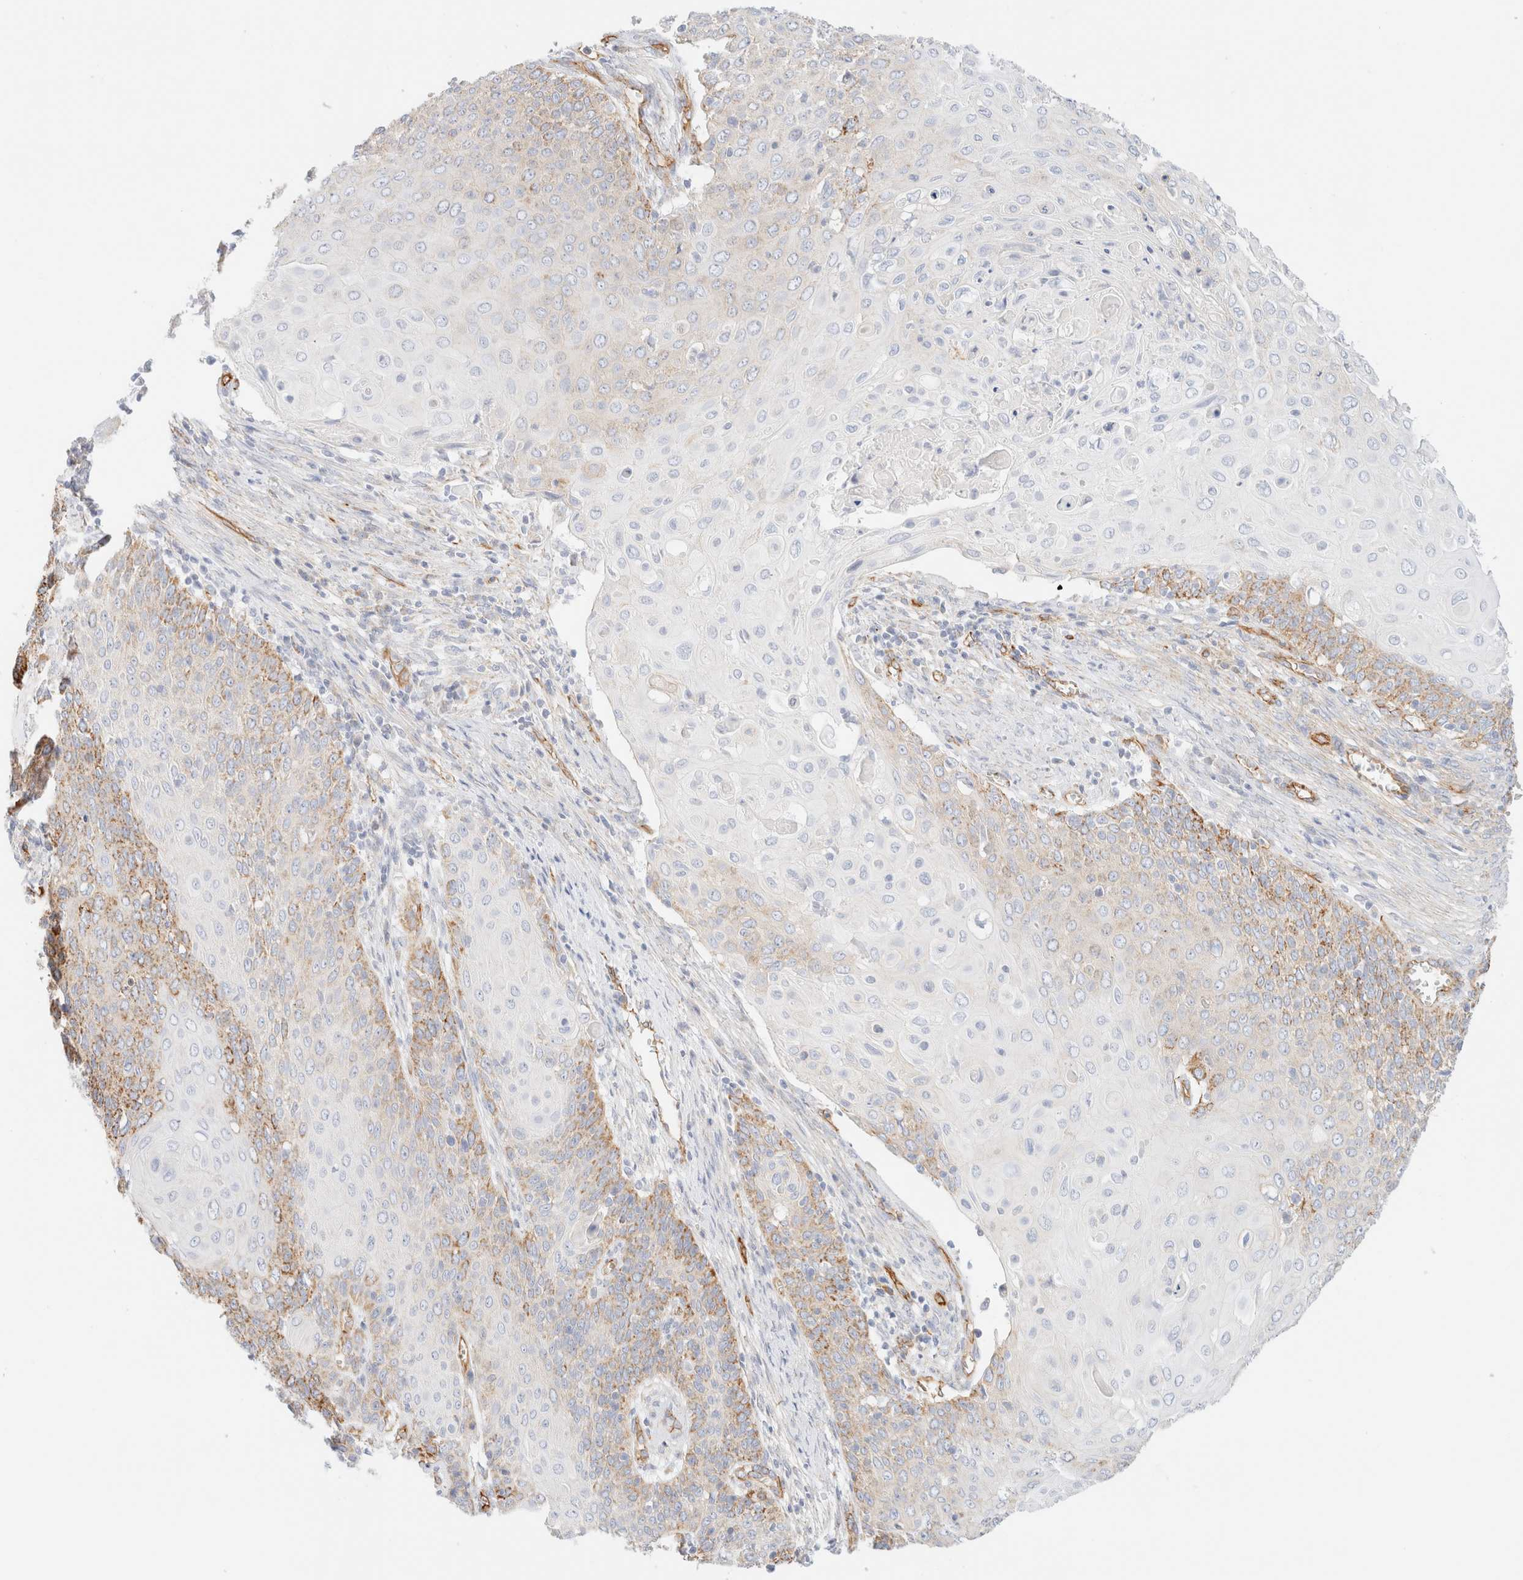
{"staining": {"intensity": "moderate", "quantity": "25%-75%", "location": "cytoplasmic/membranous"}, "tissue": "cervical cancer", "cell_type": "Tumor cells", "image_type": "cancer", "snomed": [{"axis": "morphology", "description": "Squamous cell carcinoma, NOS"}, {"axis": "topography", "description": "Cervix"}], "caption": "Immunohistochemical staining of cervical cancer demonstrates medium levels of moderate cytoplasmic/membranous positivity in about 25%-75% of tumor cells.", "gene": "CYB5R4", "patient": {"sex": "female", "age": 39}}